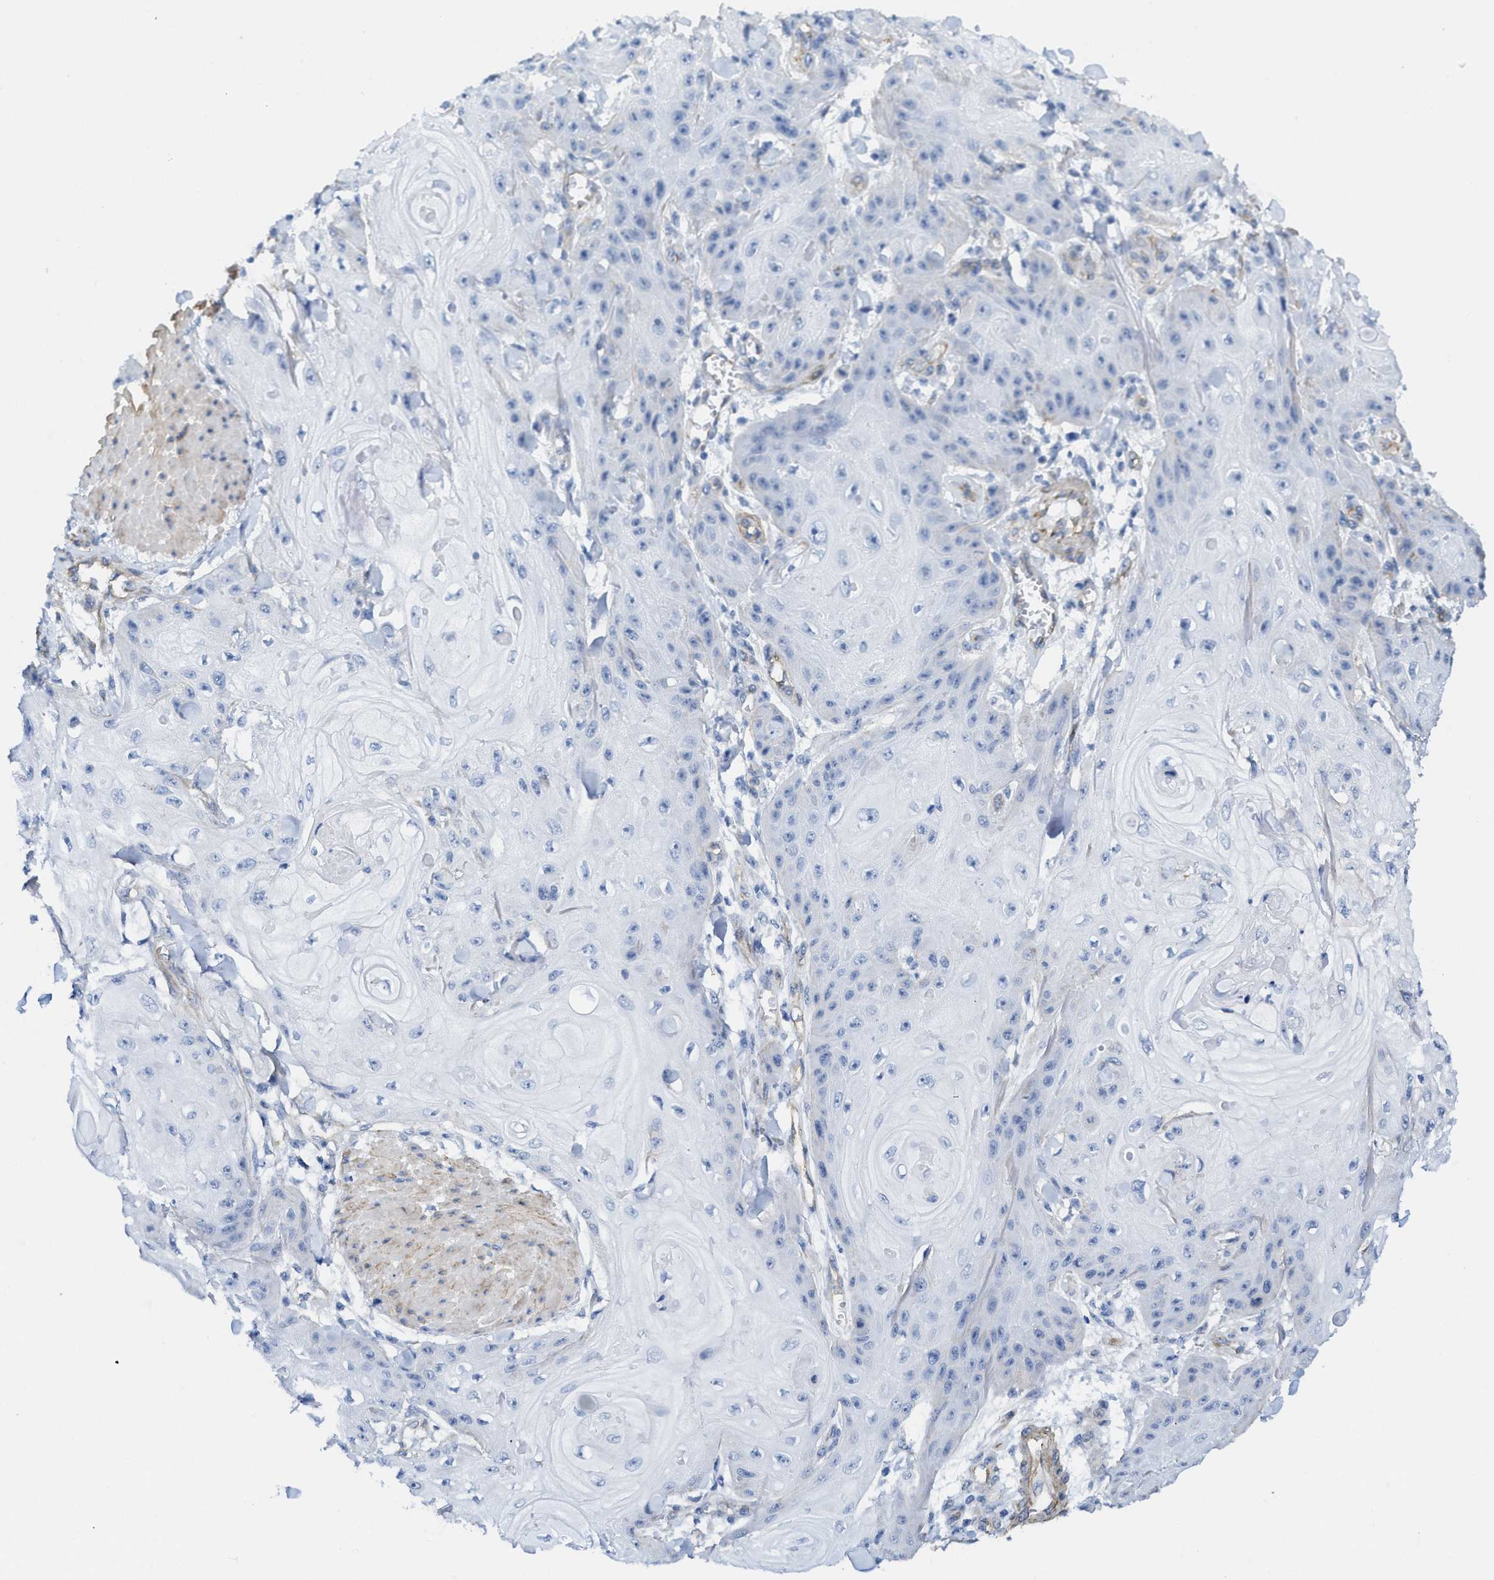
{"staining": {"intensity": "negative", "quantity": "none", "location": "none"}, "tissue": "skin cancer", "cell_type": "Tumor cells", "image_type": "cancer", "snomed": [{"axis": "morphology", "description": "Squamous cell carcinoma, NOS"}, {"axis": "topography", "description": "Skin"}], "caption": "Immunohistochemistry micrograph of neoplastic tissue: human skin cancer (squamous cell carcinoma) stained with DAB (3,3'-diaminobenzidine) demonstrates no significant protein staining in tumor cells. Brightfield microscopy of IHC stained with DAB (3,3'-diaminobenzidine) (brown) and hematoxylin (blue), captured at high magnification.", "gene": "TUB", "patient": {"sex": "male", "age": 74}}